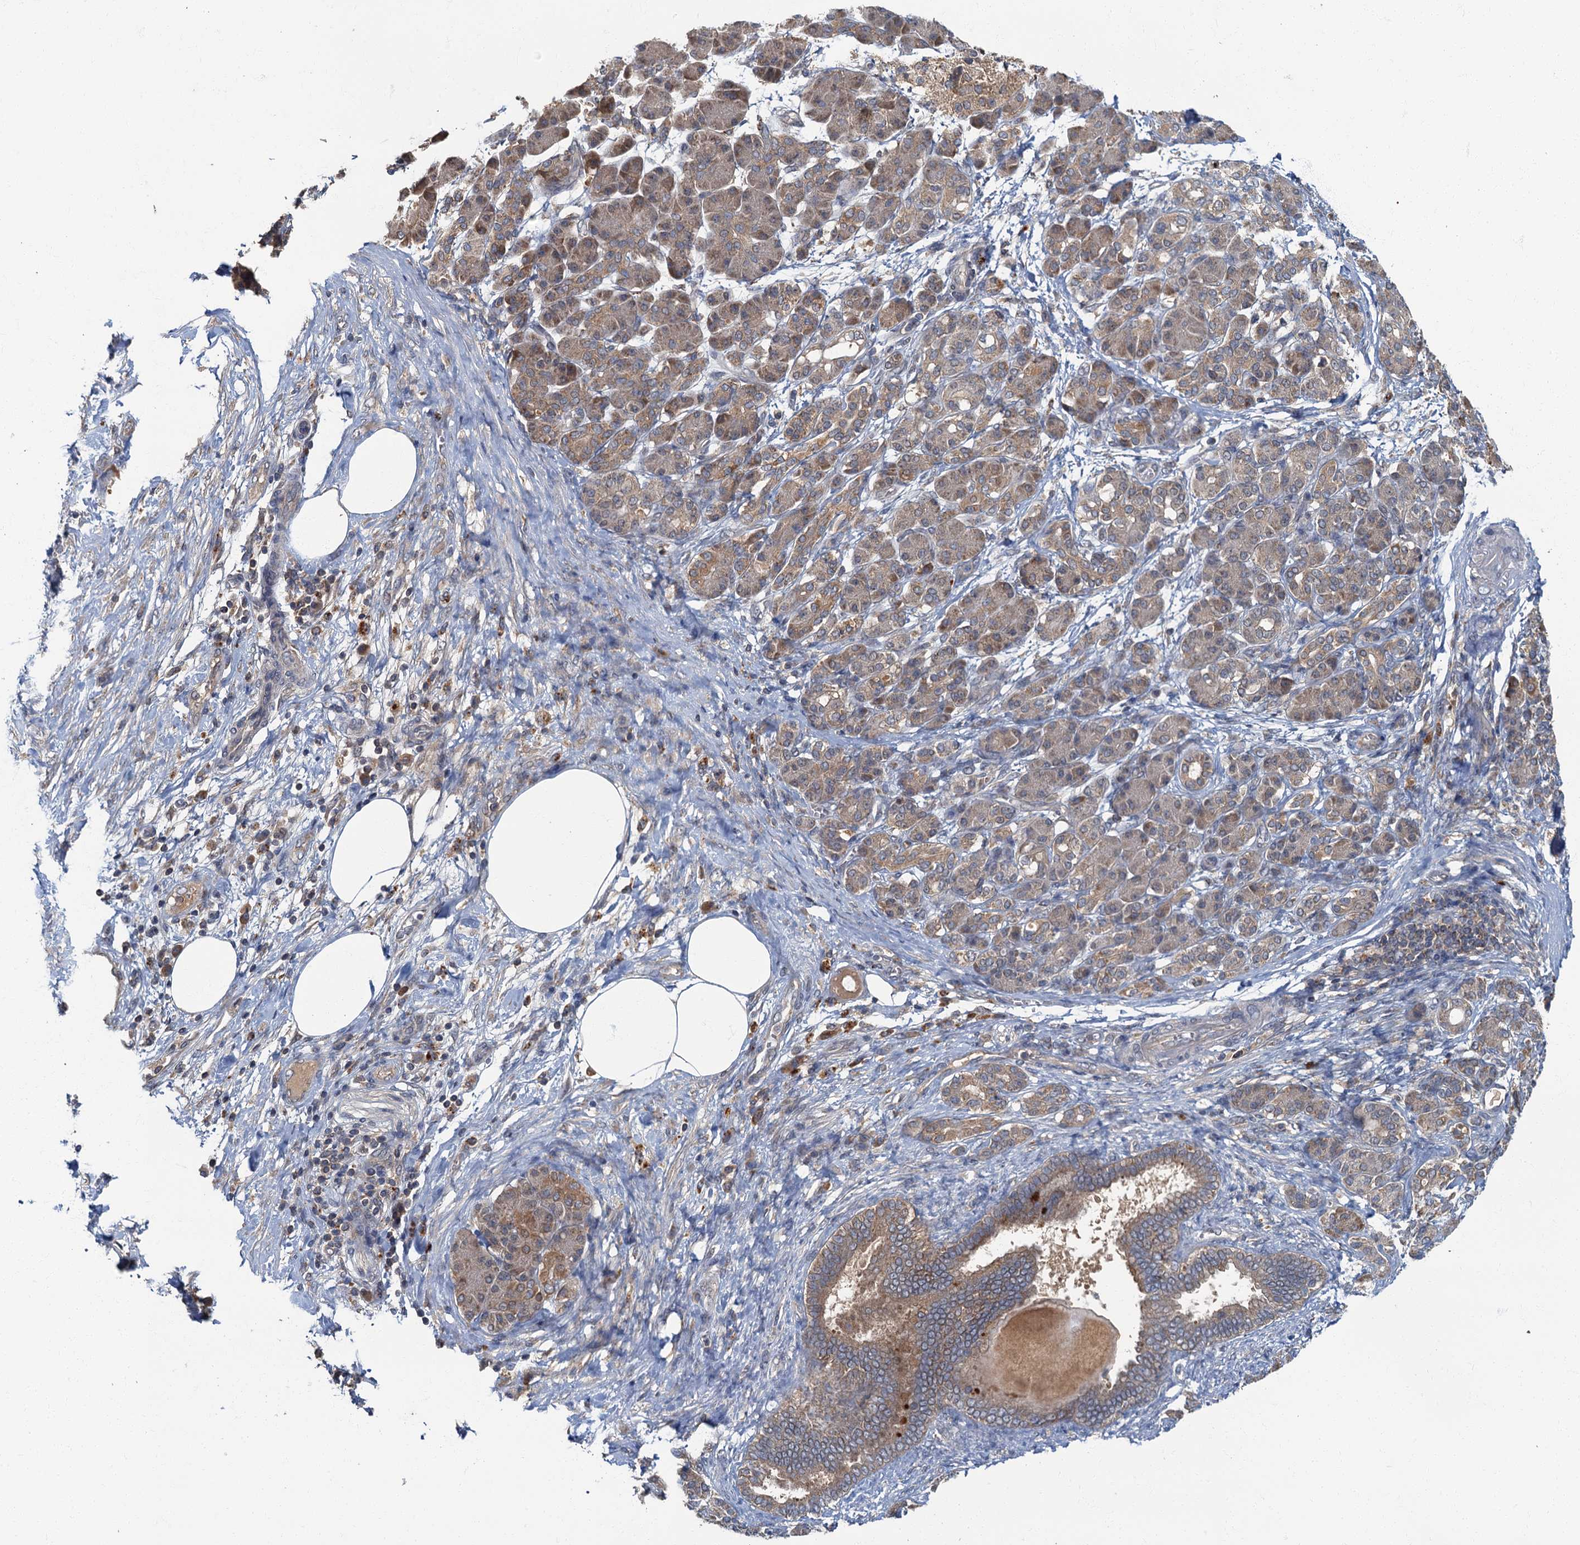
{"staining": {"intensity": "moderate", "quantity": ">75%", "location": "cytoplasmic/membranous"}, "tissue": "pancreatic cancer", "cell_type": "Tumor cells", "image_type": "cancer", "snomed": [{"axis": "morphology", "description": "Adenocarcinoma, NOS"}, {"axis": "topography", "description": "Pancreas"}], "caption": "Immunohistochemical staining of human pancreatic cancer displays moderate cytoplasmic/membranous protein positivity in about >75% of tumor cells.", "gene": "WDCP", "patient": {"sex": "female", "age": 55}}